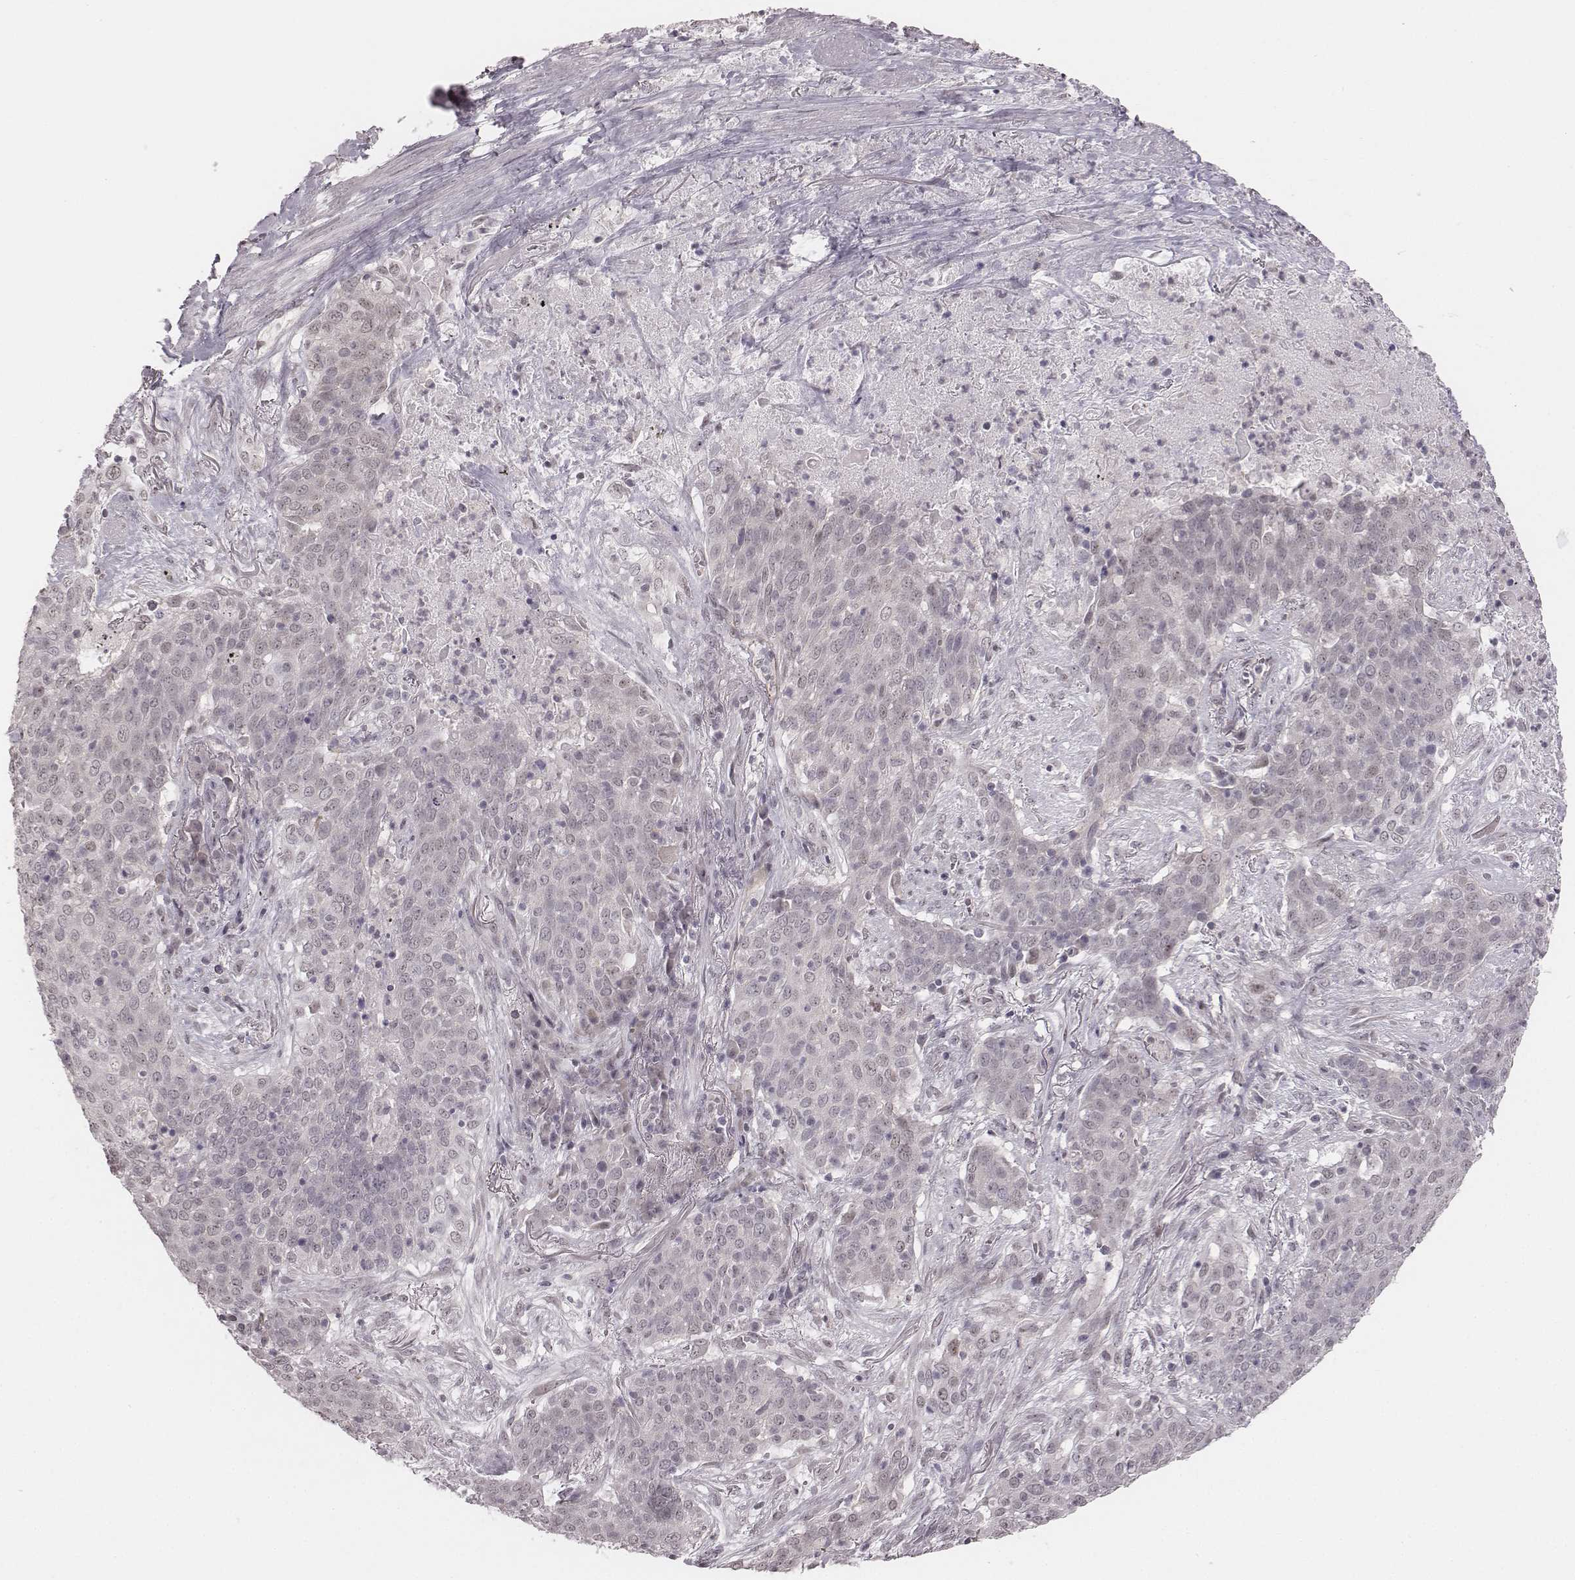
{"staining": {"intensity": "negative", "quantity": "none", "location": "none"}, "tissue": "lung cancer", "cell_type": "Tumor cells", "image_type": "cancer", "snomed": [{"axis": "morphology", "description": "Squamous cell carcinoma, NOS"}, {"axis": "topography", "description": "Lung"}], "caption": "This is an IHC micrograph of lung cancer. There is no expression in tumor cells.", "gene": "RPGRIP1", "patient": {"sex": "male", "age": 82}}